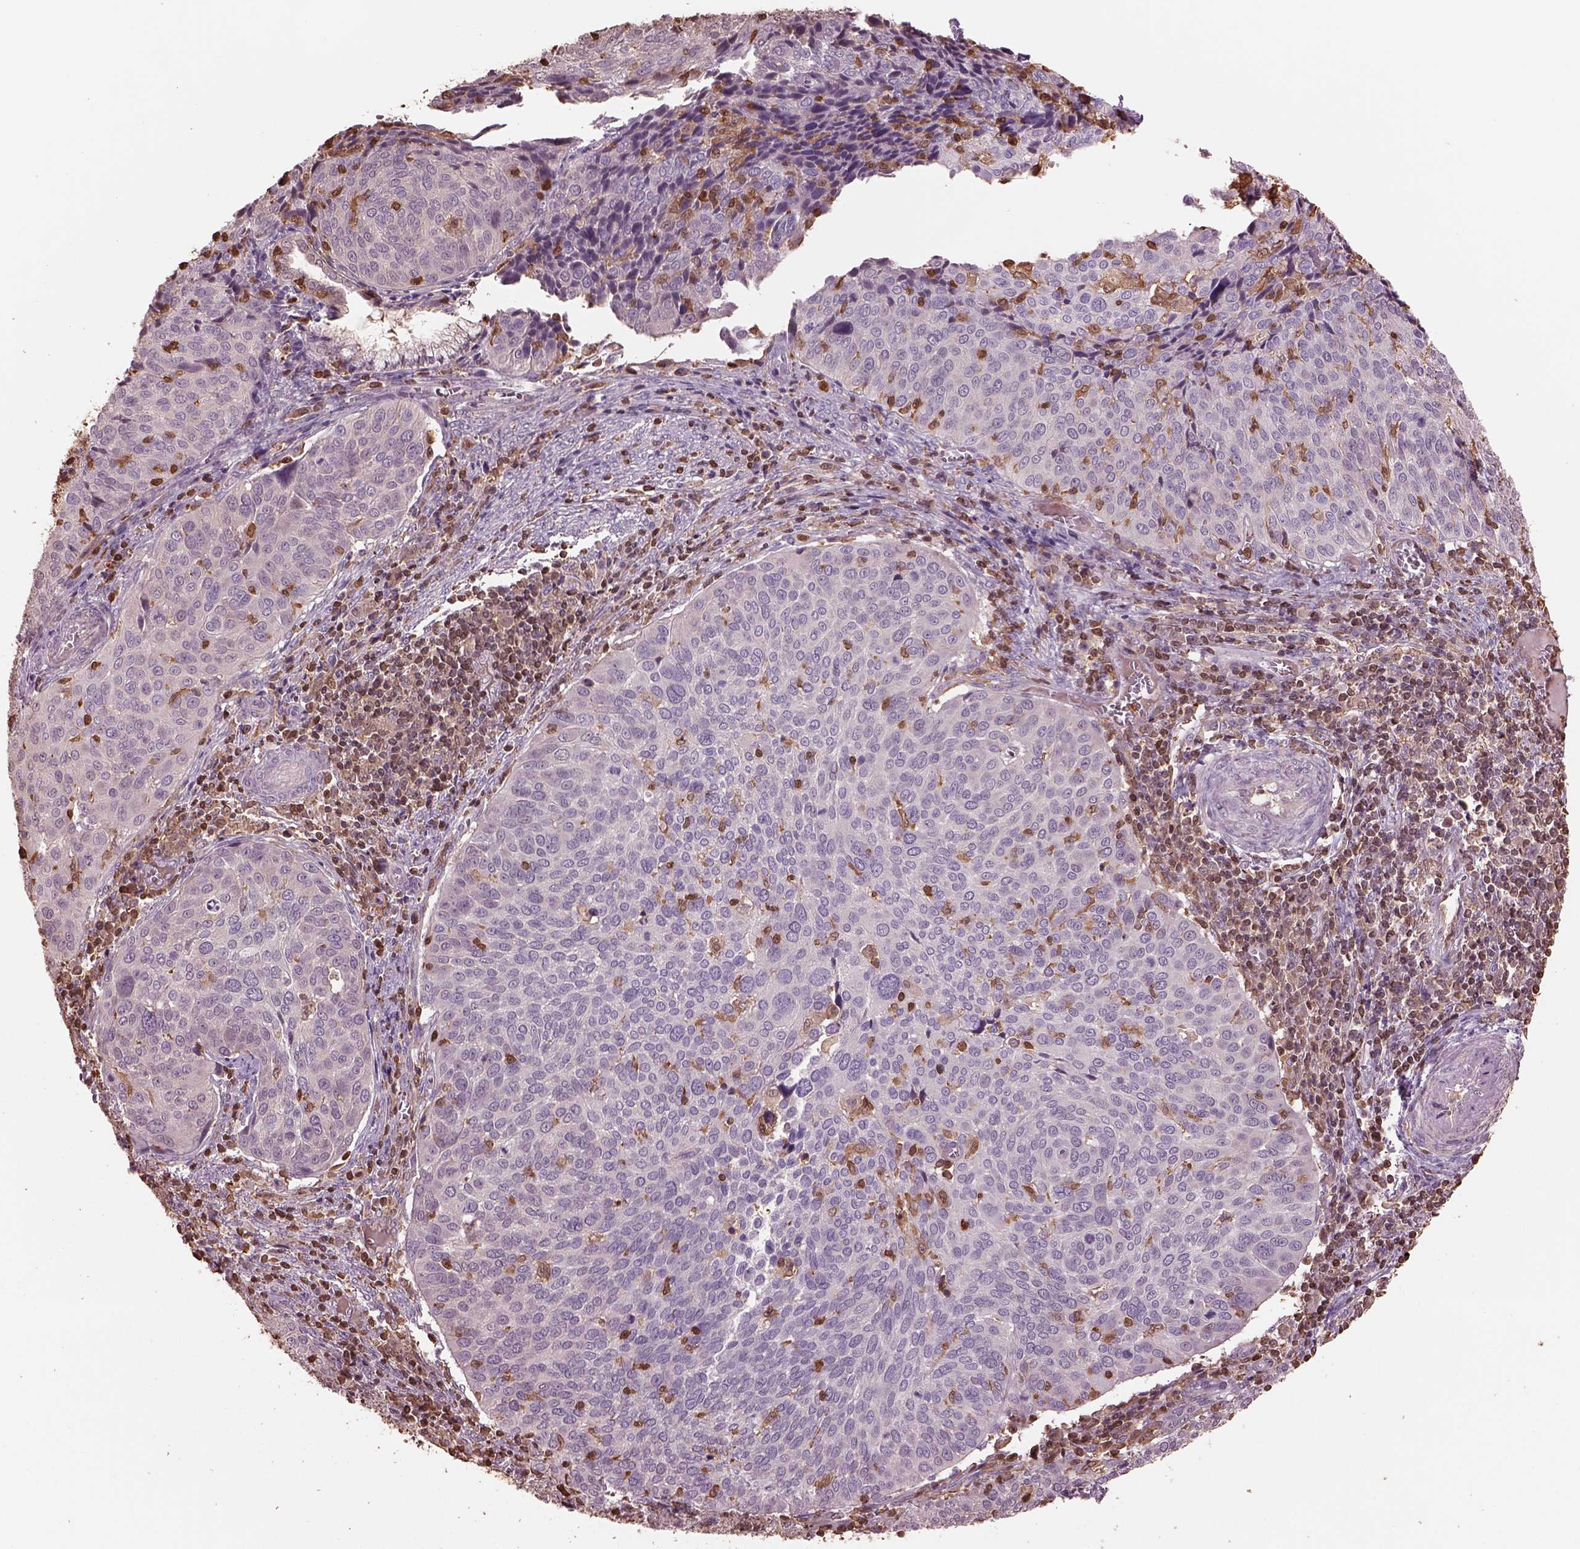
{"staining": {"intensity": "negative", "quantity": "none", "location": "none"}, "tissue": "cervical cancer", "cell_type": "Tumor cells", "image_type": "cancer", "snomed": [{"axis": "morphology", "description": "Squamous cell carcinoma, NOS"}, {"axis": "topography", "description": "Cervix"}], "caption": "Immunohistochemical staining of human cervical squamous cell carcinoma exhibits no significant staining in tumor cells.", "gene": "IL31RA", "patient": {"sex": "female", "age": 39}}